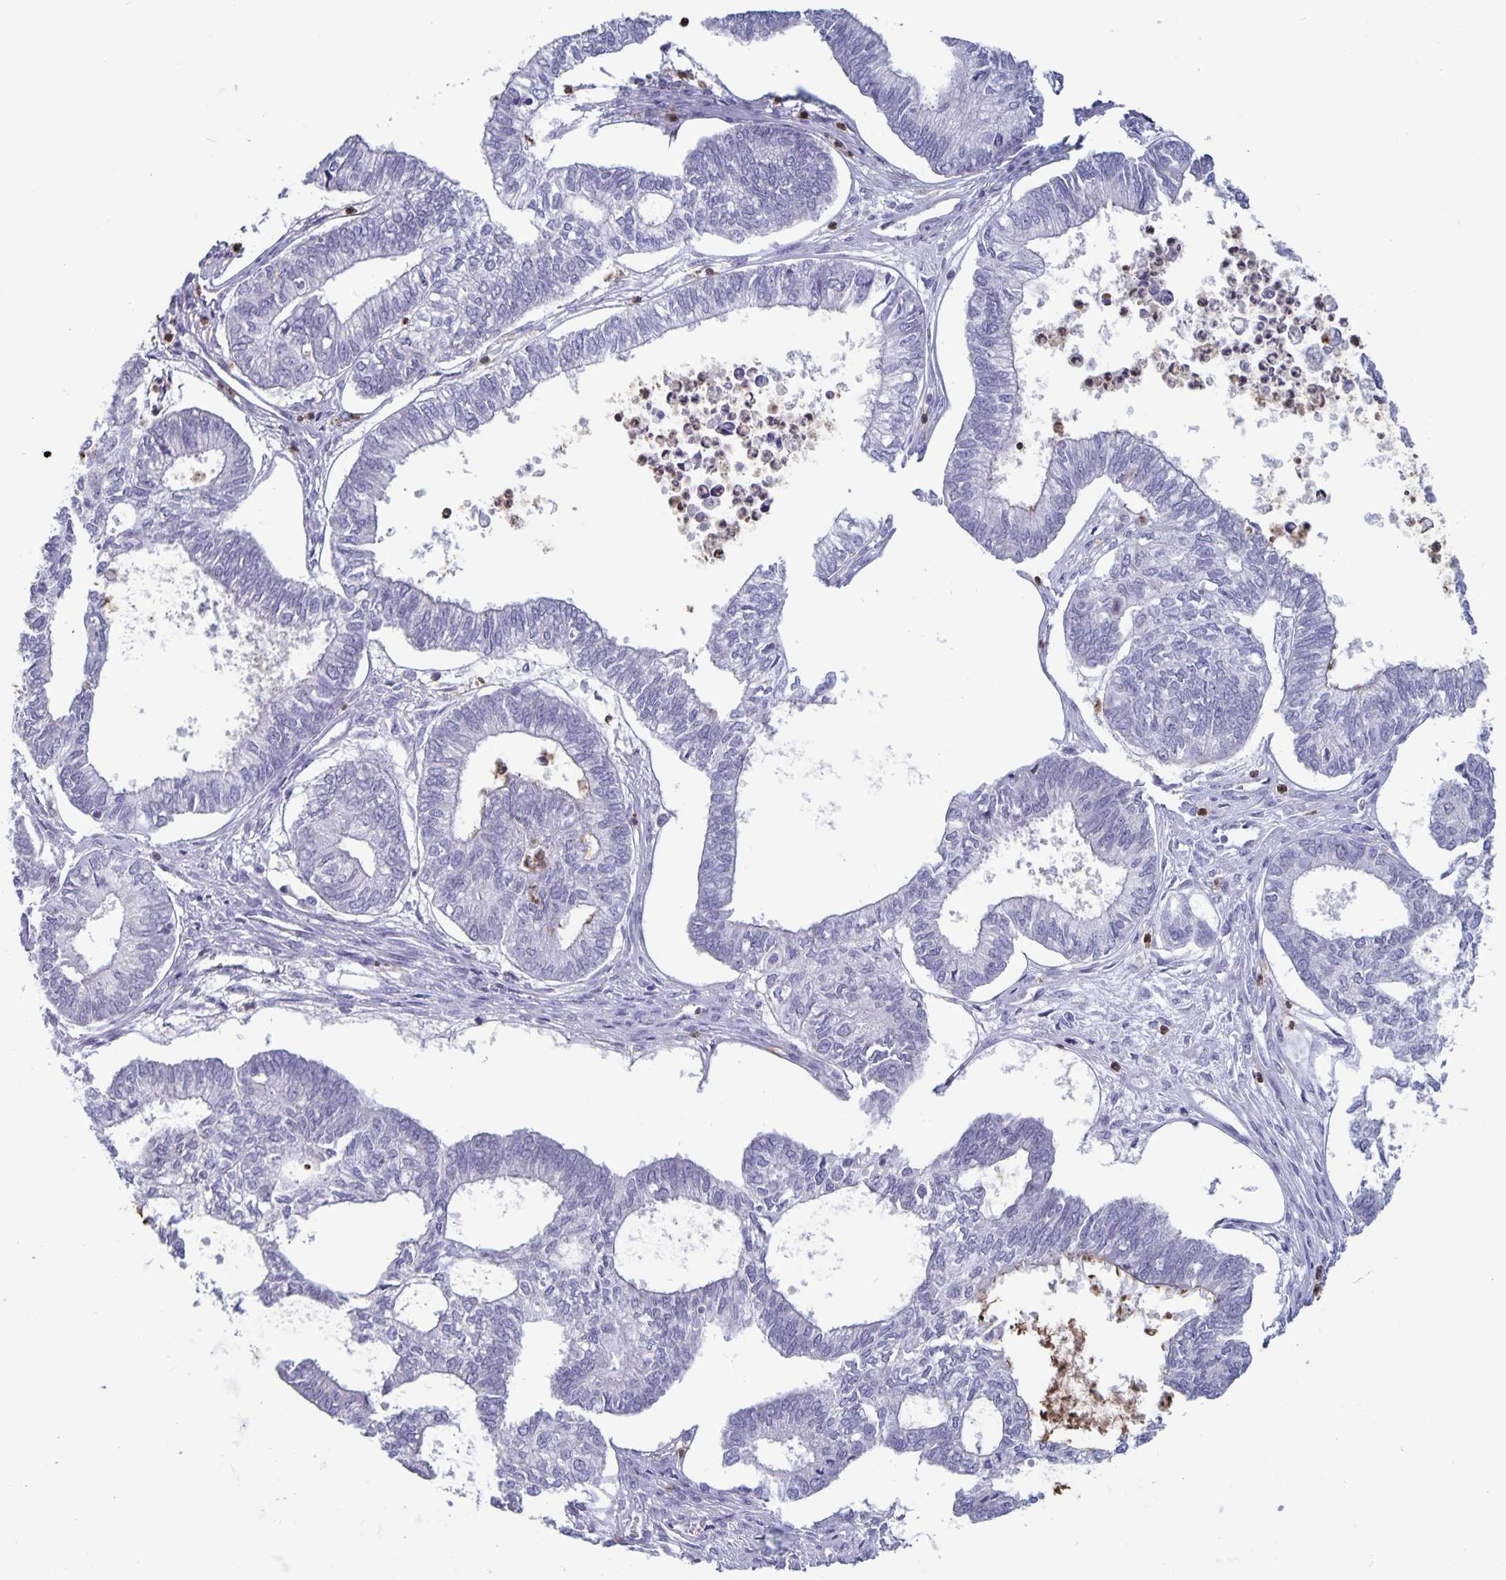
{"staining": {"intensity": "negative", "quantity": "none", "location": "none"}, "tissue": "ovarian cancer", "cell_type": "Tumor cells", "image_type": "cancer", "snomed": [{"axis": "morphology", "description": "Carcinoma, endometroid"}, {"axis": "topography", "description": "Ovary"}], "caption": "IHC of endometroid carcinoma (ovarian) displays no staining in tumor cells. The staining was performed using DAB to visualize the protein expression in brown, while the nuclei were stained in blue with hematoxylin (Magnification: 20x).", "gene": "PLCB3", "patient": {"sex": "female", "age": 64}}